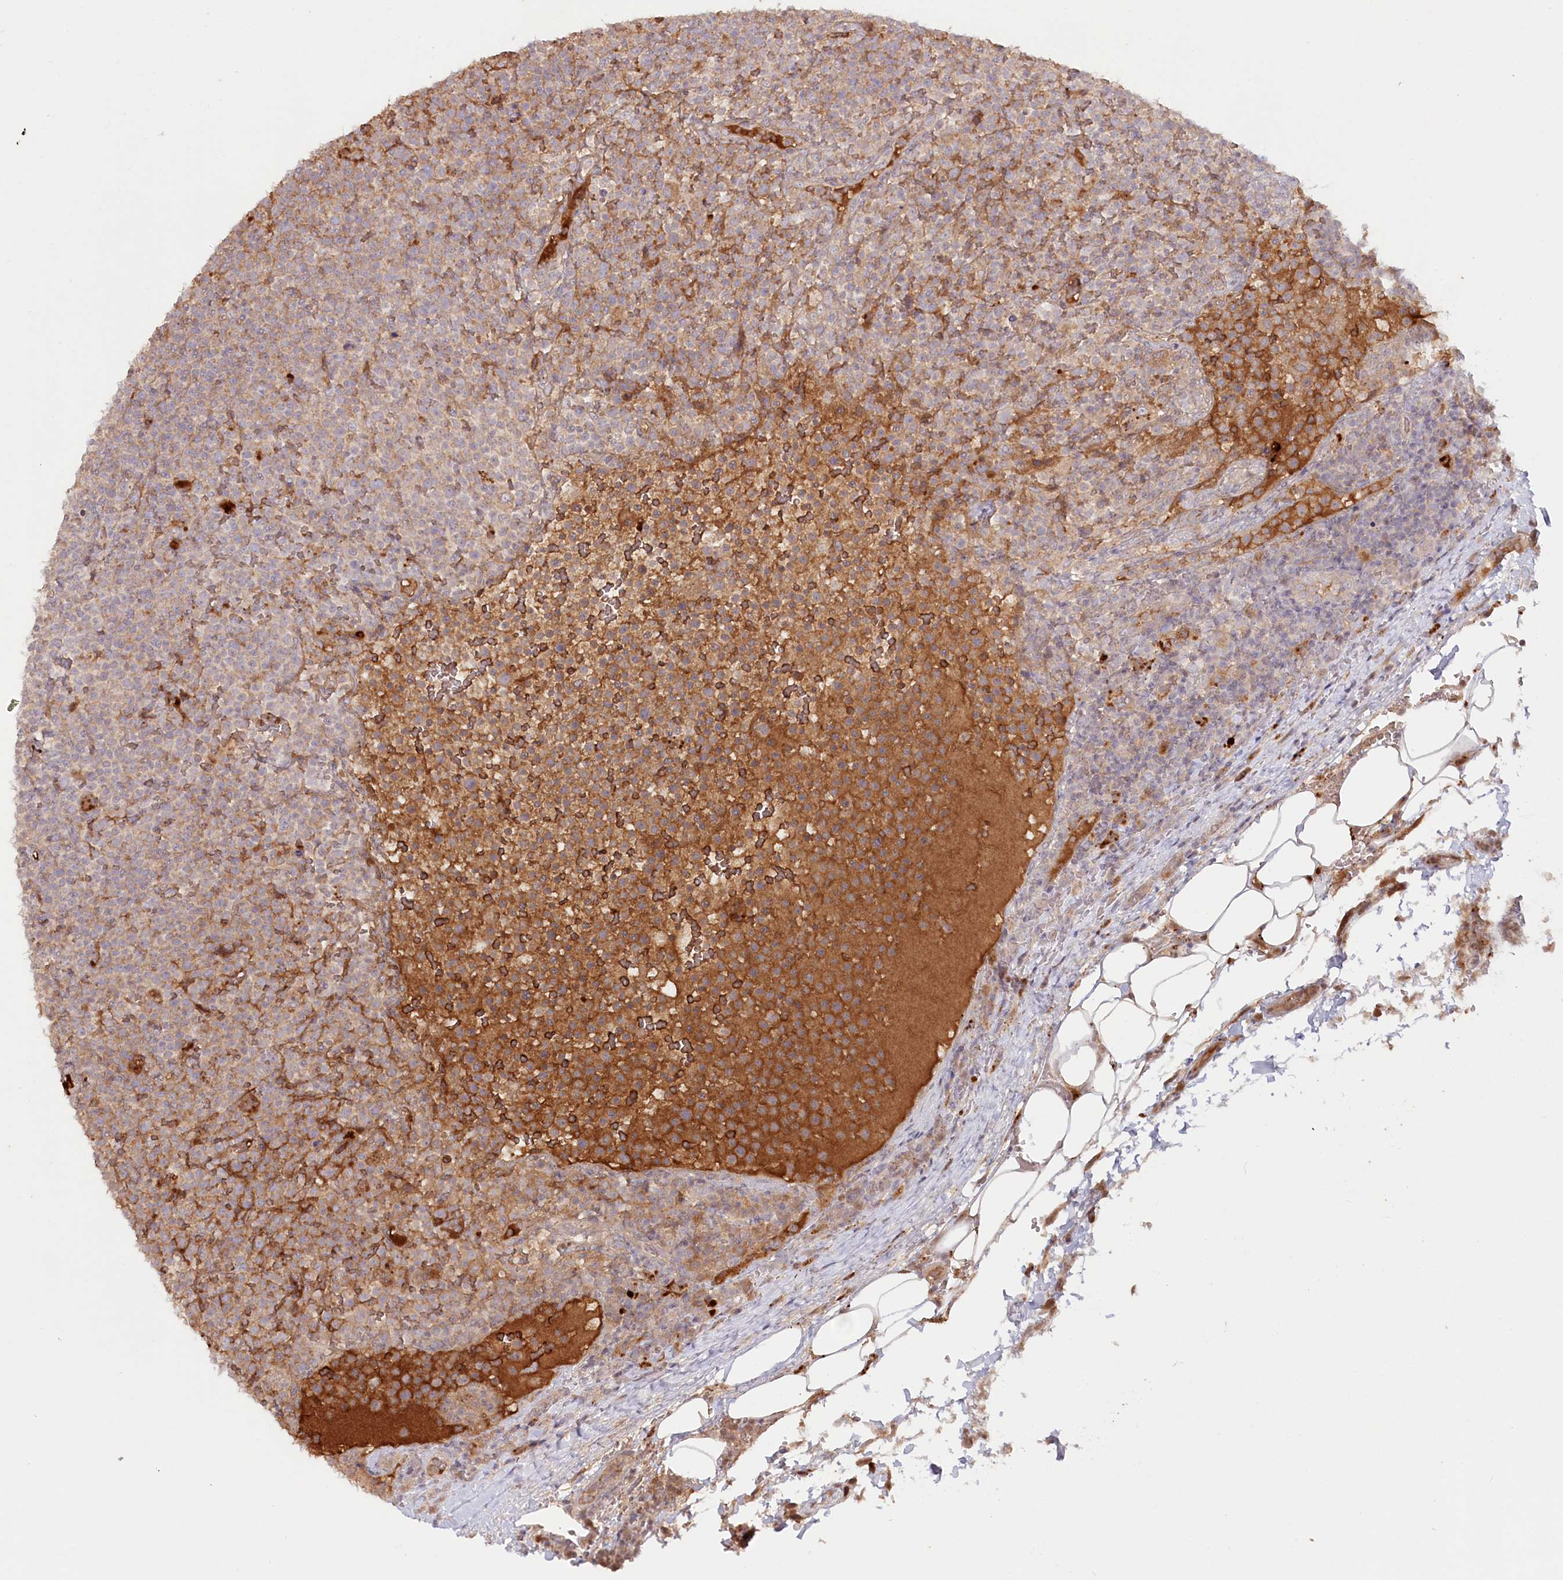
{"staining": {"intensity": "weak", "quantity": "25%-75%", "location": "cytoplasmic/membranous"}, "tissue": "lymphoma", "cell_type": "Tumor cells", "image_type": "cancer", "snomed": [{"axis": "morphology", "description": "Malignant lymphoma, non-Hodgkin's type, High grade"}, {"axis": "topography", "description": "Lymph node"}], "caption": "Brown immunohistochemical staining in malignant lymphoma, non-Hodgkin's type (high-grade) demonstrates weak cytoplasmic/membranous positivity in about 25%-75% of tumor cells.", "gene": "PSAPL1", "patient": {"sex": "male", "age": 61}}